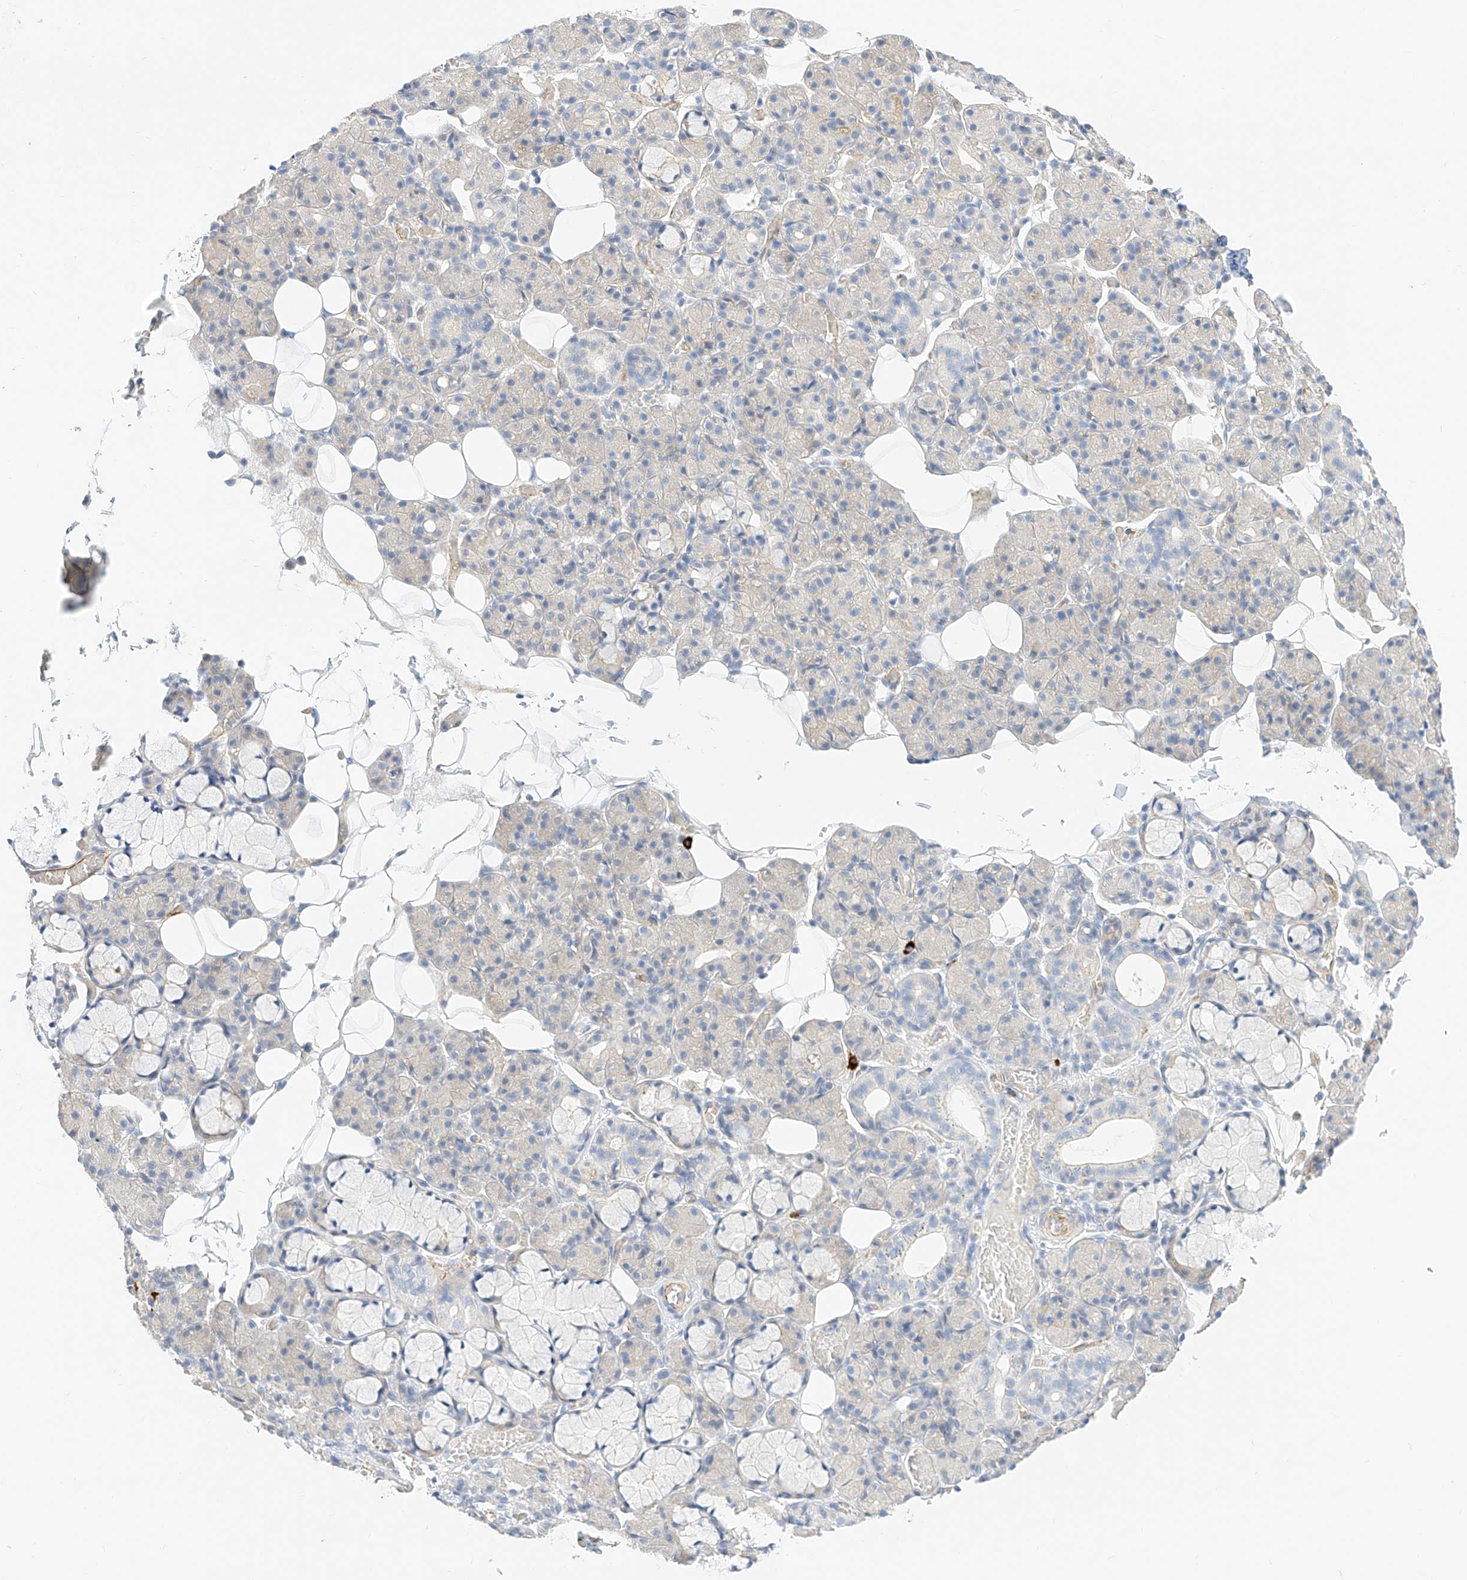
{"staining": {"intensity": "negative", "quantity": "none", "location": "none"}, "tissue": "salivary gland", "cell_type": "Glandular cells", "image_type": "normal", "snomed": [{"axis": "morphology", "description": "Normal tissue, NOS"}, {"axis": "topography", "description": "Salivary gland"}], "caption": "Glandular cells show no significant protein positivity in unremarkable salivary gland. (Stains: DAB (3,3'-diaminobenzidine) immunohistochemistry (IHC) with hematoxylin counter stain, Microscopy: brightfield microscopy at high magnification).", "gene": "CDCP2", "patient": {"sex": "male", "age": 63}}